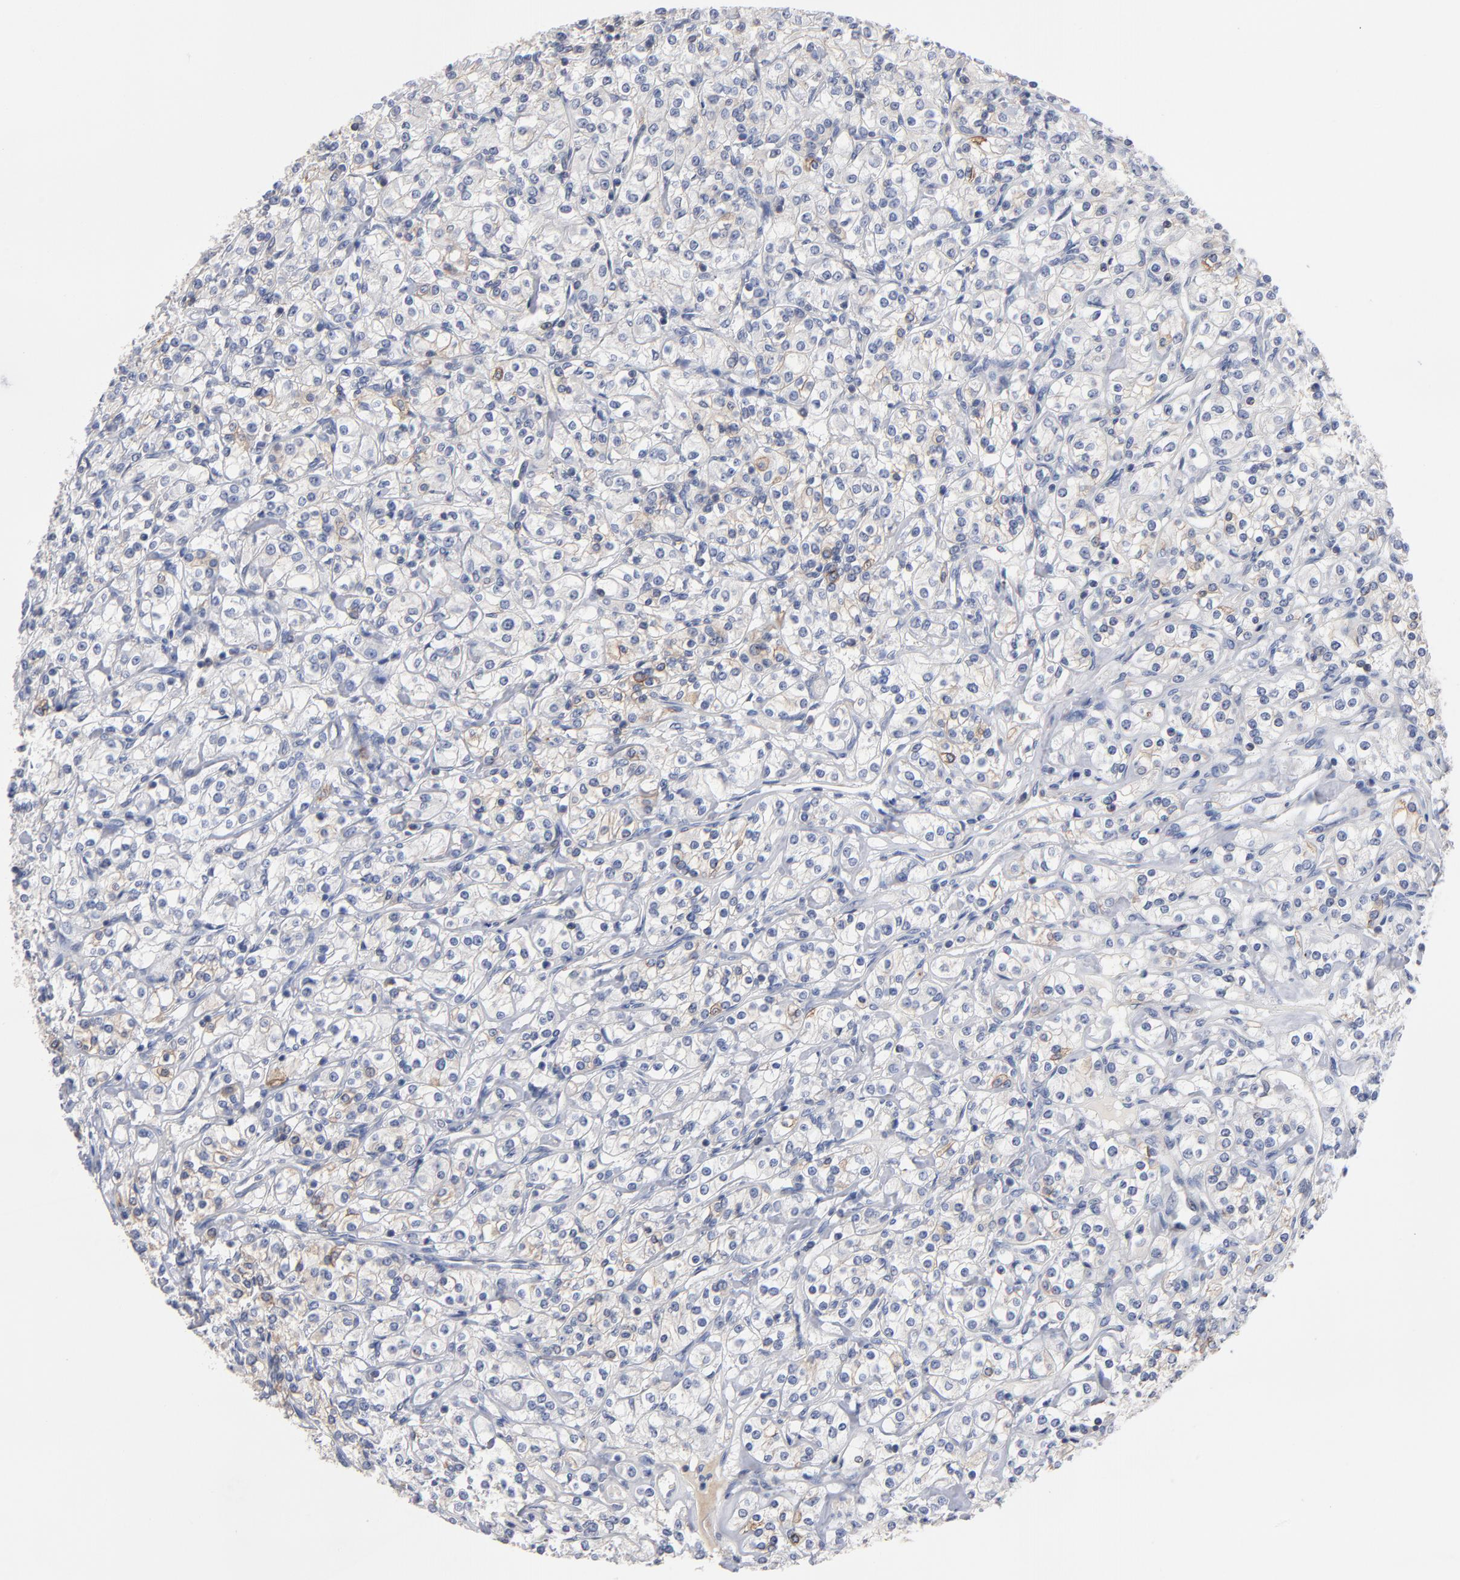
{"staining": {"intensity": "weak", "quantity": "<25%", "location": "cytoplasmic/membranous"}, "tissue": "renal cancer", "cell_type": "Tumor cells", "image_type": "cancer", "snomed": [{"axis": "morphology", "description": "Adenocarcinoma, NOS"}, {"axis": "topography", "description": "Kidney"}], "caption": "Tumor cells show no significant protein expression in renal cancer. Brightfield microscopy of immunohistochemistry stained with DAB (3,3'-diaminobenzidine) (brown) and hematoxylin (blue), captured at high magnification.", "gene": "PDLIM2", "patient": {"sex": "male", "age": 77}}